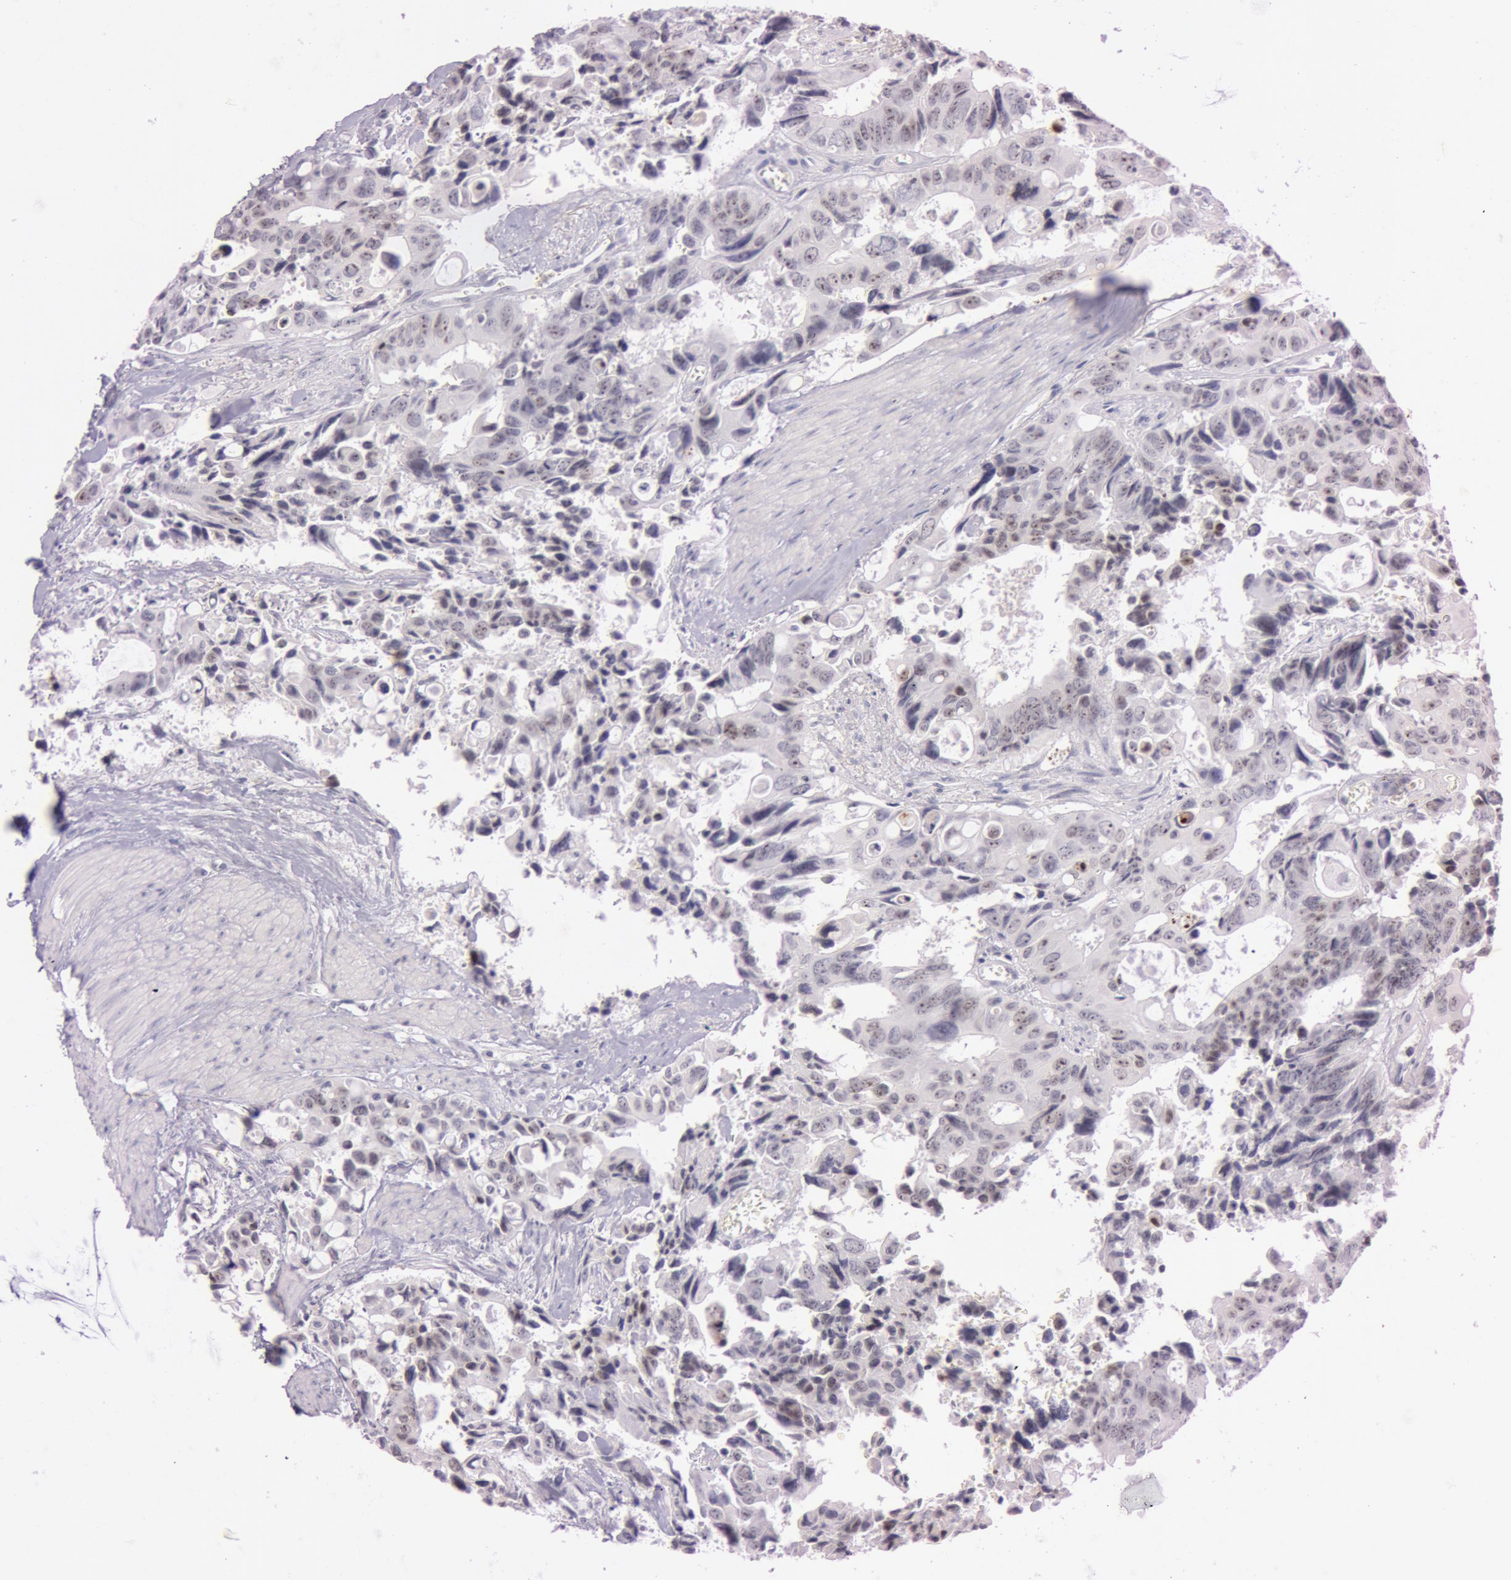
{"staining": {"intensity": "moderate", "quantity": "<25%", "location": "nuclear"}, "tissue": "colorectal cancer", "cell_type": "Tumor cells", "image_type": "cancer", "snomed": [{"axis": "morphology", "description": "Adenocarcinoma, NOS"}, {"axis": "topography", "description": "Rectum"}], "caption": "Adenocarcinoma (colorectal) stained with a protein marker demonstrates moderate staining in tumor cells.", "gene": "FBL", "patient": {"sex": "male", "age": 76}}